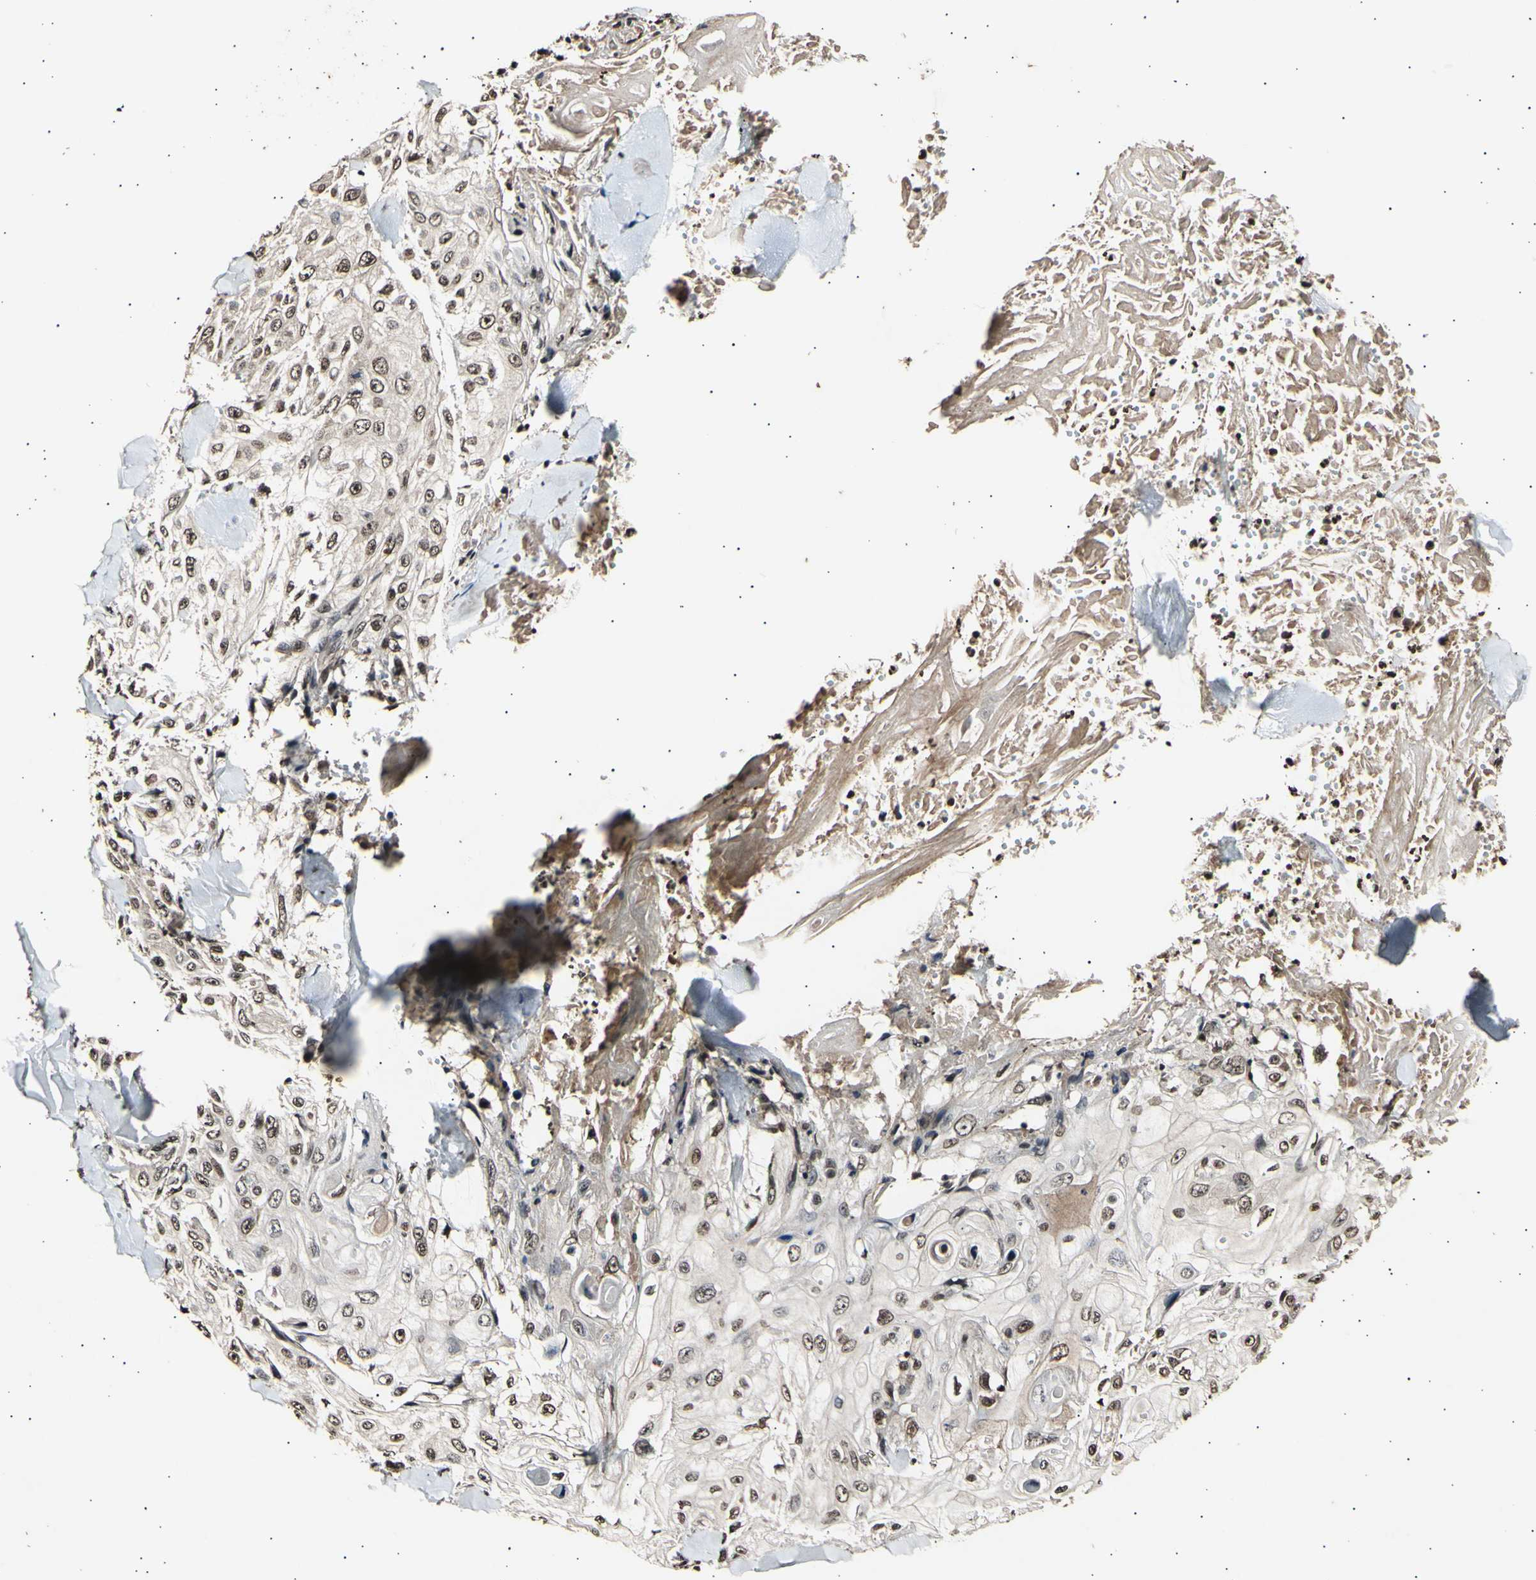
{"staining": {"intensity": "moderate", "quantity": ">75%", "location": "cytoplasmic/membranous,nuclear"}, "tissue": "skin cancer", "cell_type": "Tumor cells", "image_type": "cancer", "snomed": [{"axis": "morphology", "description": "Squamous cell carcinoma, NOS"}, {"axis": "topography", "description": "Skin"}], "caption": "A micrograph showing moderate cytoplasmic/membranous and nuclear staining in approximately >75% of tumor cells in squamous cell carcinoma (skin), as visualized by brown immunohistochemical staining.", "gene": "ANAPC7", "patient": {"sex": "male", "age": 86}}